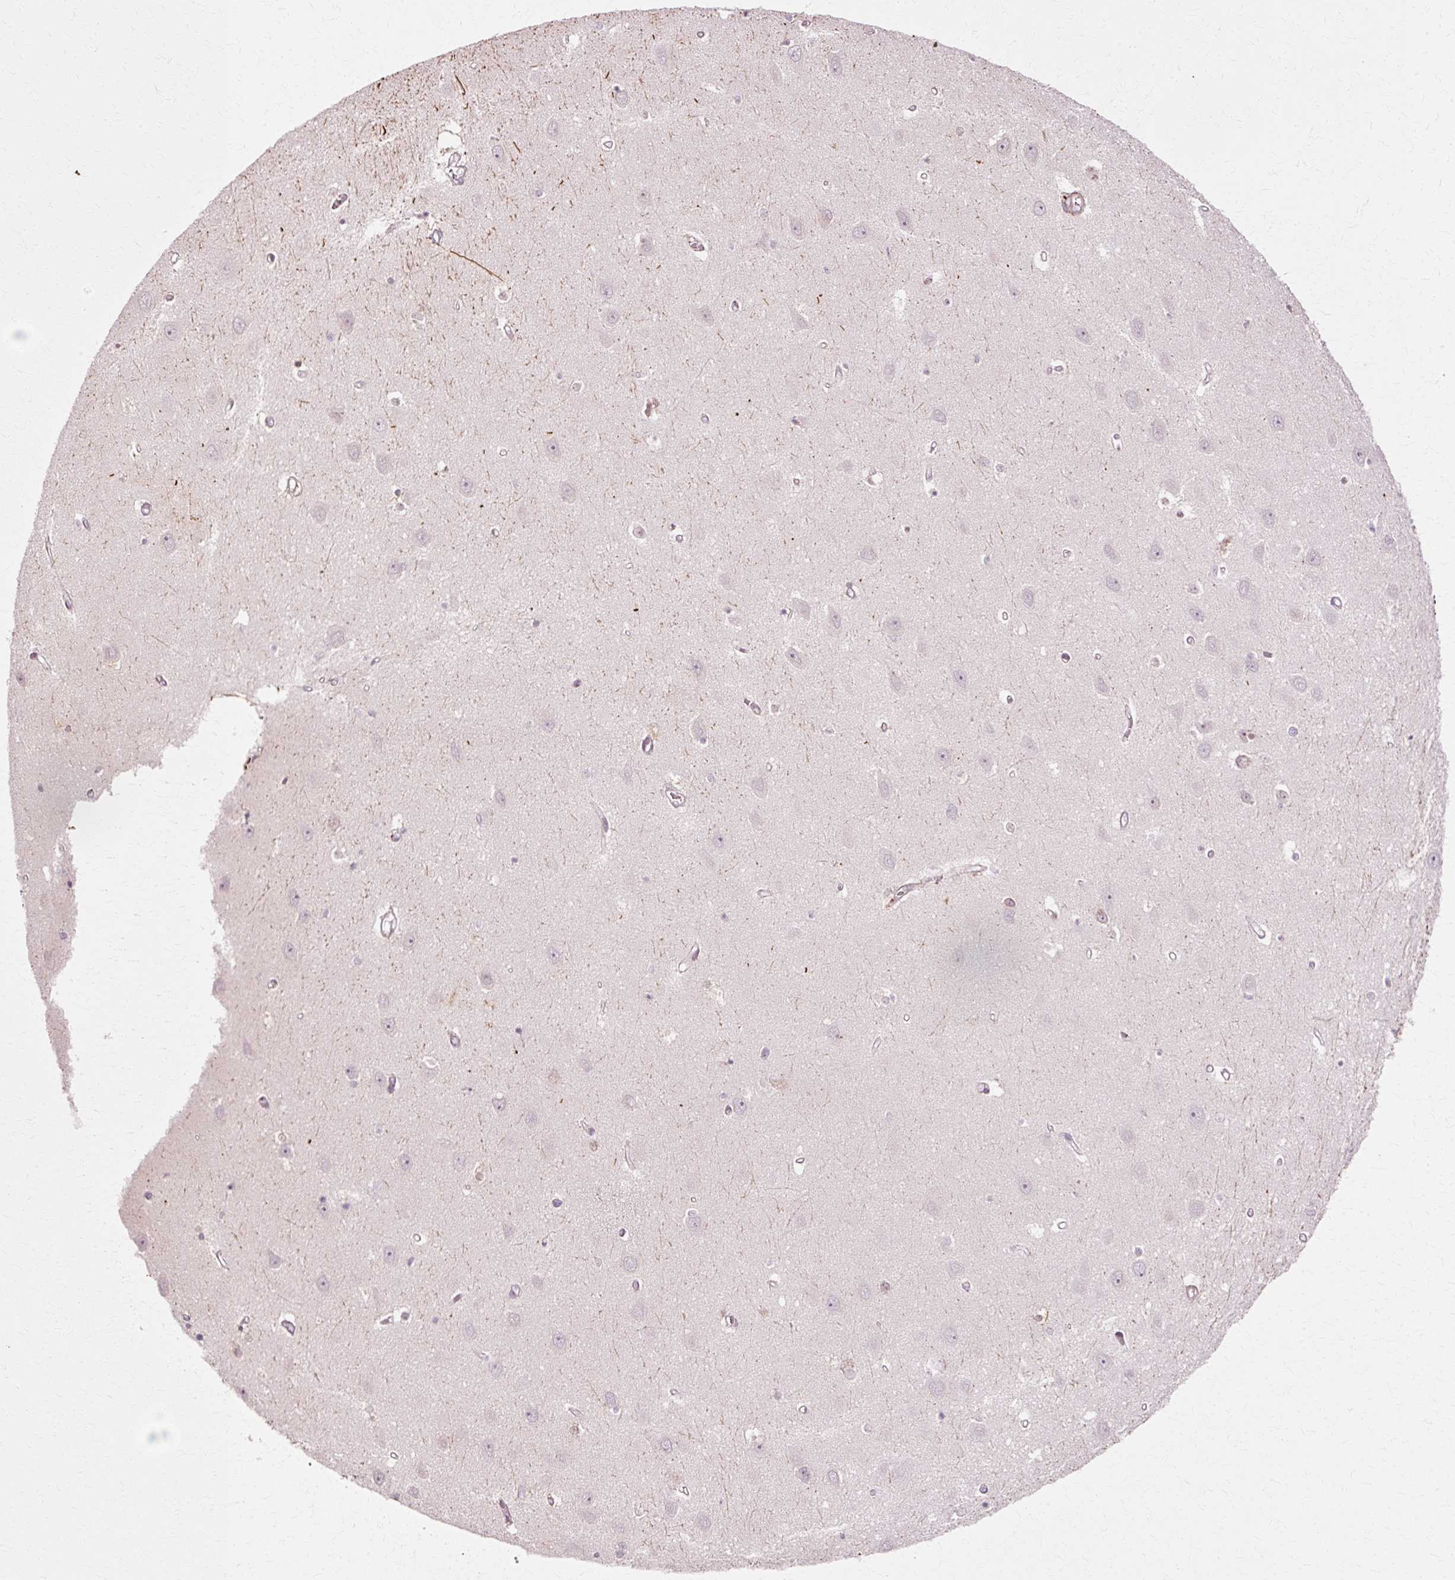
{"staining": {"intensity": "negative", "quantity": "none", "location": "none"}, "tissue": "hippocampus", "cell_type": "Glial cells", "image_type": "normal", "snomed": [{"axis": "morphology", "description": "Normal tissue, NOS"}, {"axis": "topography", "description": "Hippocampus"}], "caption": "A histopathology image of human hippocampus is negative for staining in glial cells. (Immunohistochemistry, brightfield microscopy, high magnification).", "gene": "RANBP2", "patient": {"sex": "female", "age": 64}}